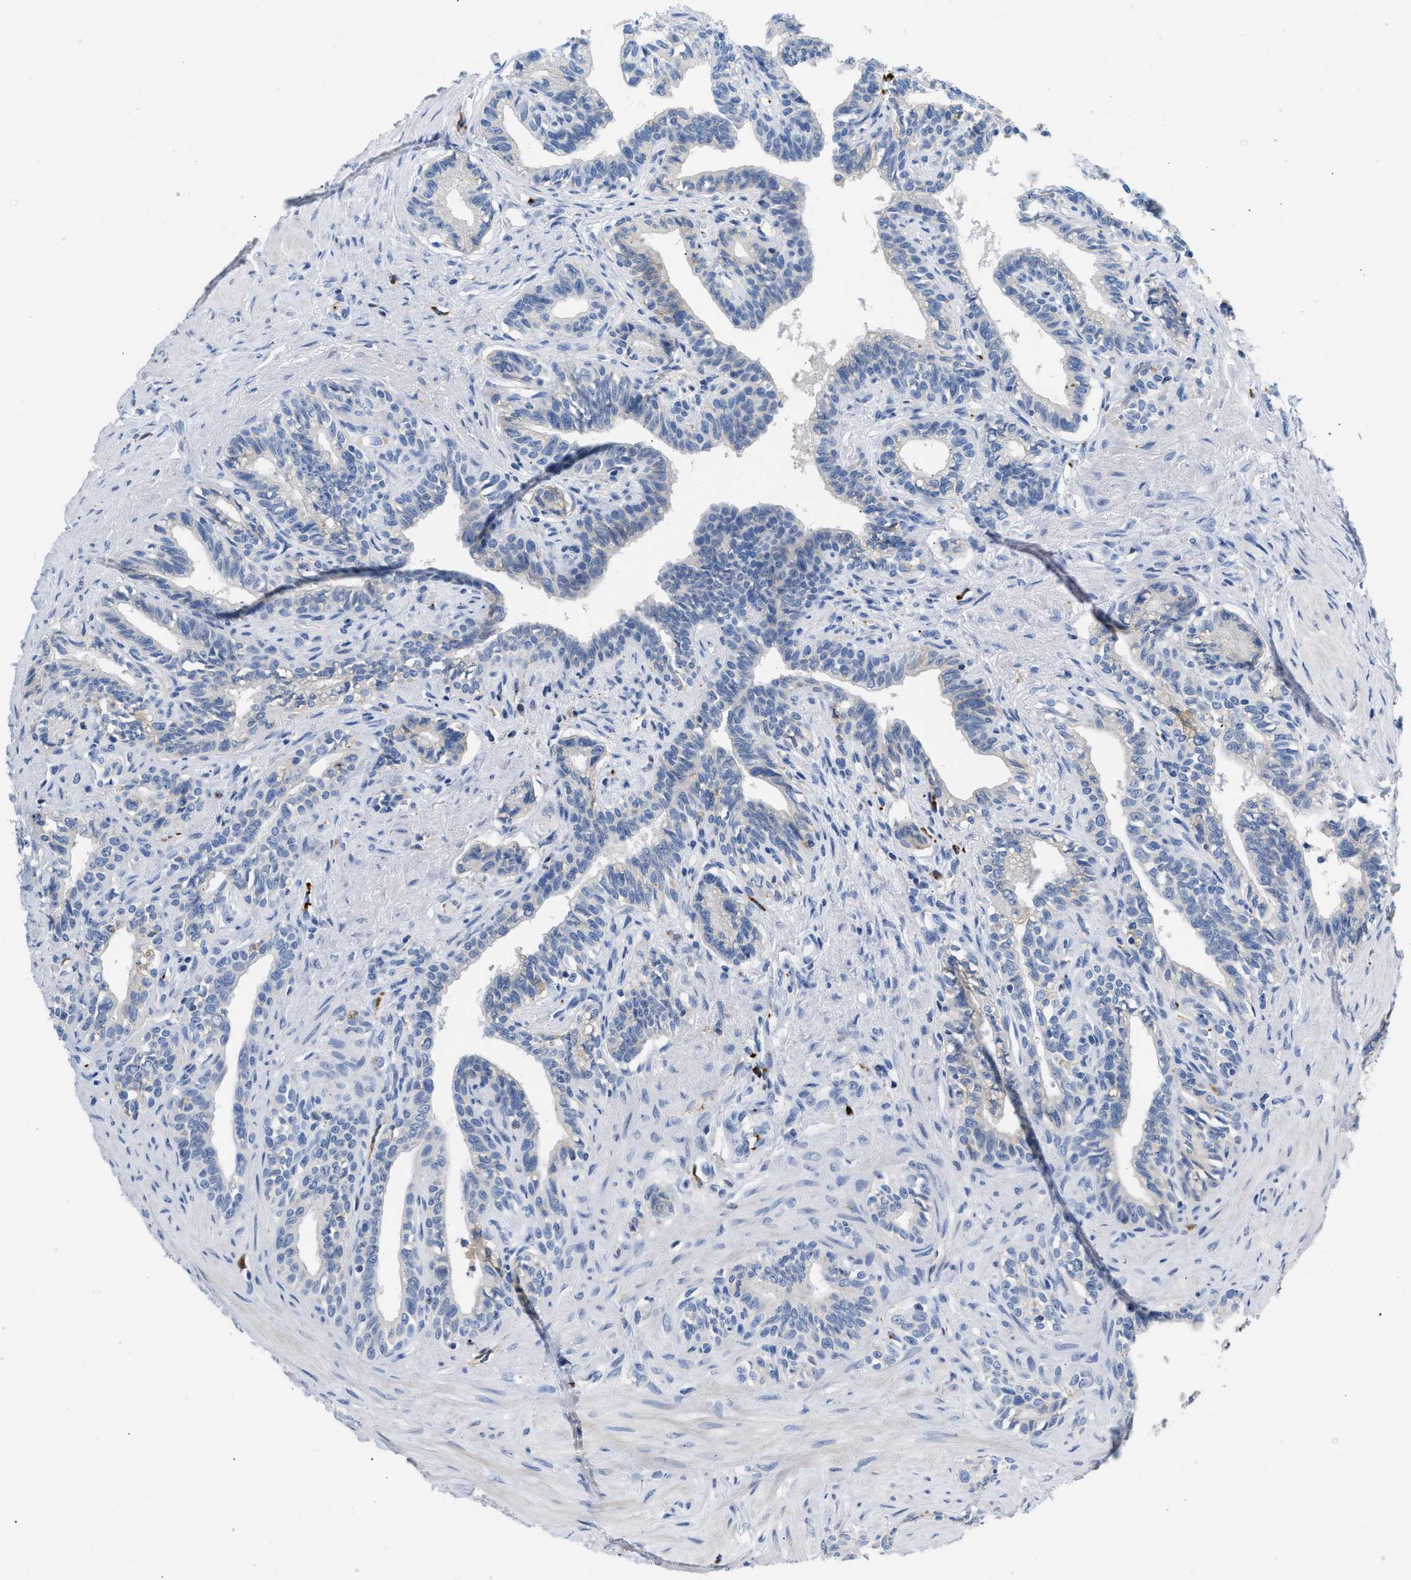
{"staining": {"intensity": "negative", "quantity": "none", "location": "none"}, "tissue": "seminal vesicle", "cell_type": "Glandular cells", "image_type": "normal", "snomed": [{"axis": "morphology", "description": "Normal tissue, NOS"}, {"axis": "morphology", "description": "Adenocarcinoma, High grade"}, {"axis": "topography", "description": "Prostate"}, {"axis": "topography", "description": "Seminal veicle"}], "caption": "The micrograph exhibits no significant expression in glandular cells of seminal vesicle.", "gene": "FGF18", "patient": {"sex": "male", "age": 55}}